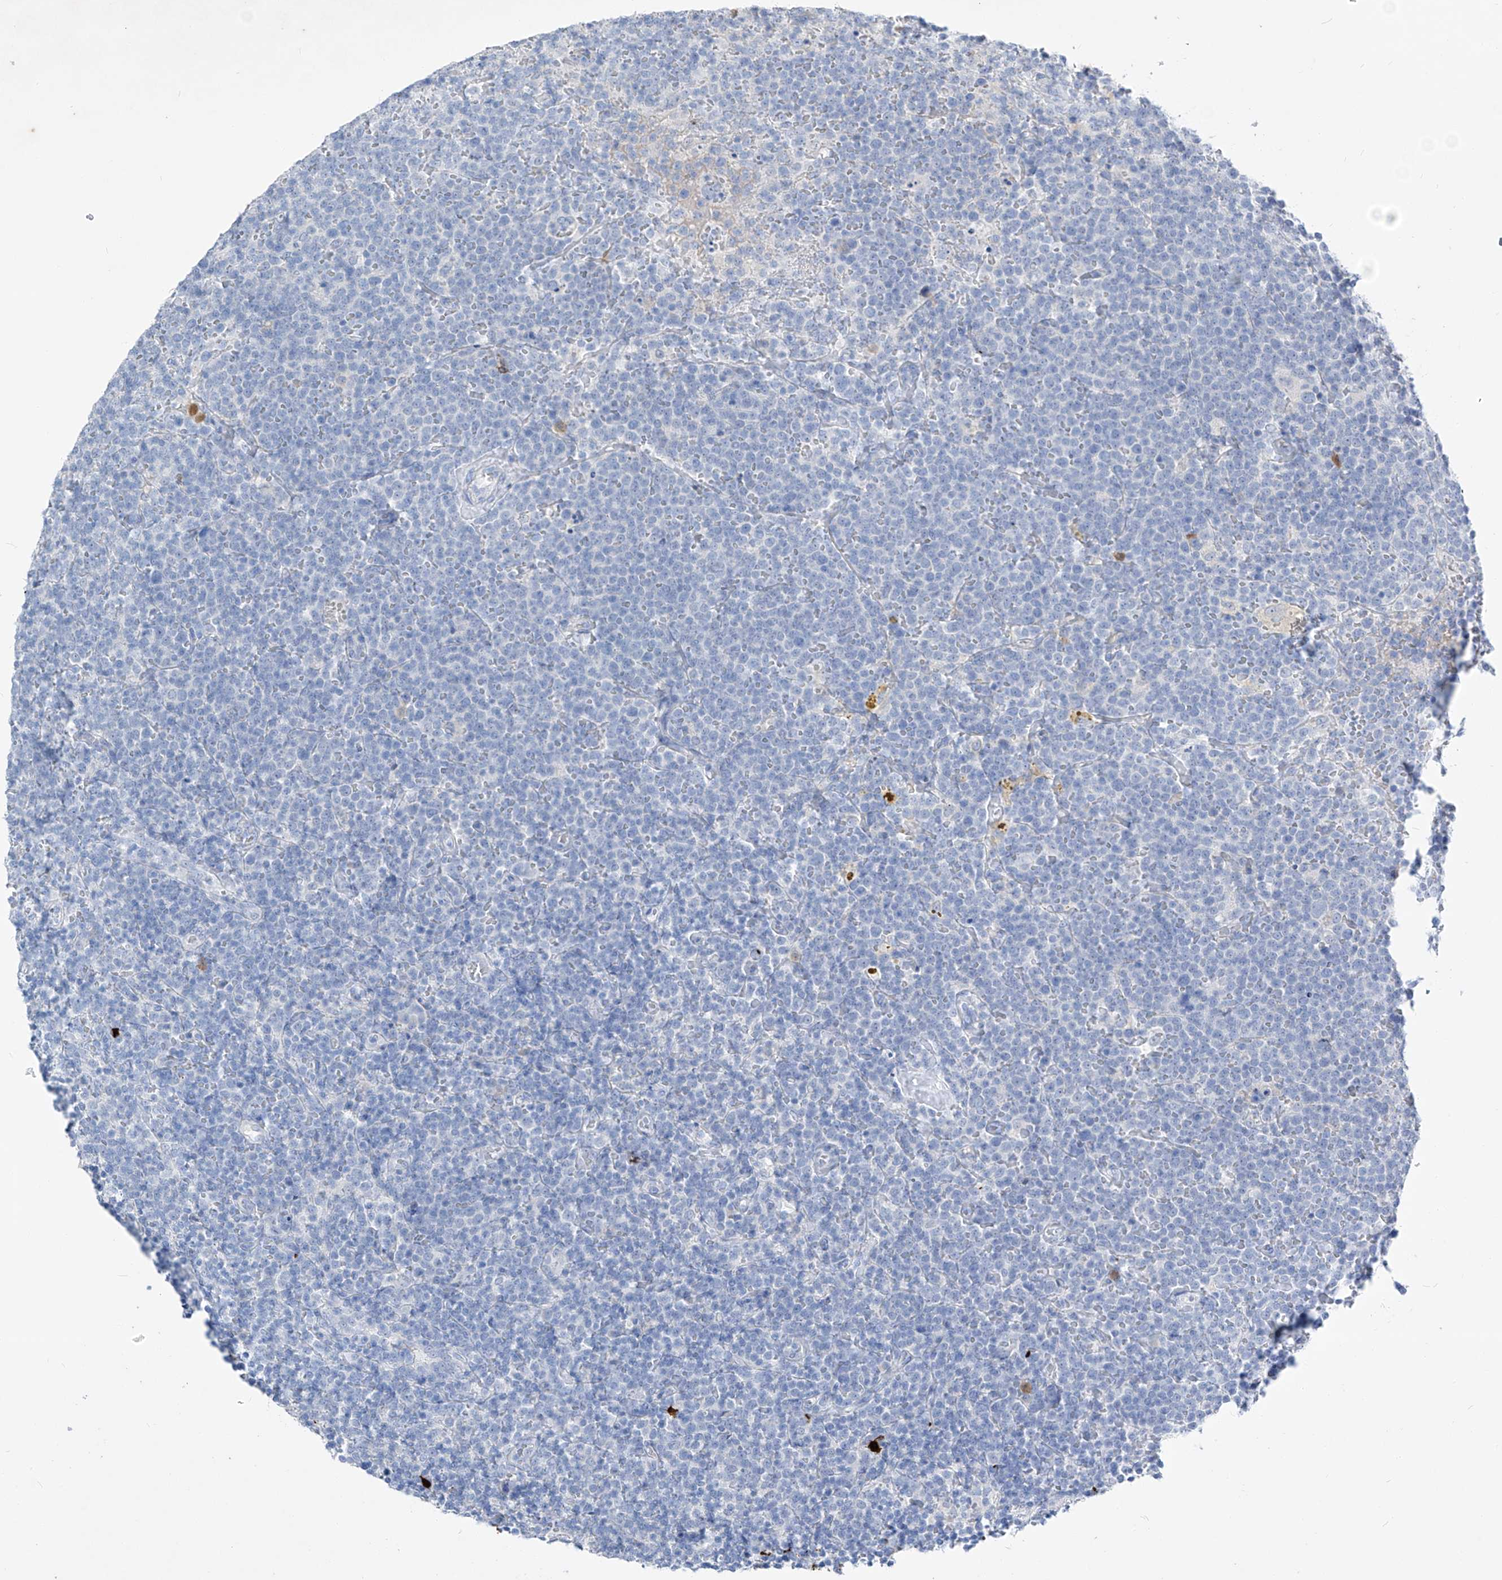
{"staining": {"intensity": "negative", "quantity": "none", "location": "none"}, "tissue": "lymphoma", "cell_type": "Tumor cells", "image_type": "cancer", "snomed": [{"axis": "morphology", "description": "Malignant lymphoma, non-Hodgkin's type, High grade"}, {"axis": "topography", "description": "Lymph node"}], "caption": "Immunohistochemistry of human malignant lymphoma, non-Hodgkin's type (high-grade) displays no expression in tumor cells.", "gene": "FRS3", "patient": {"sex": "male", "age": 61}}